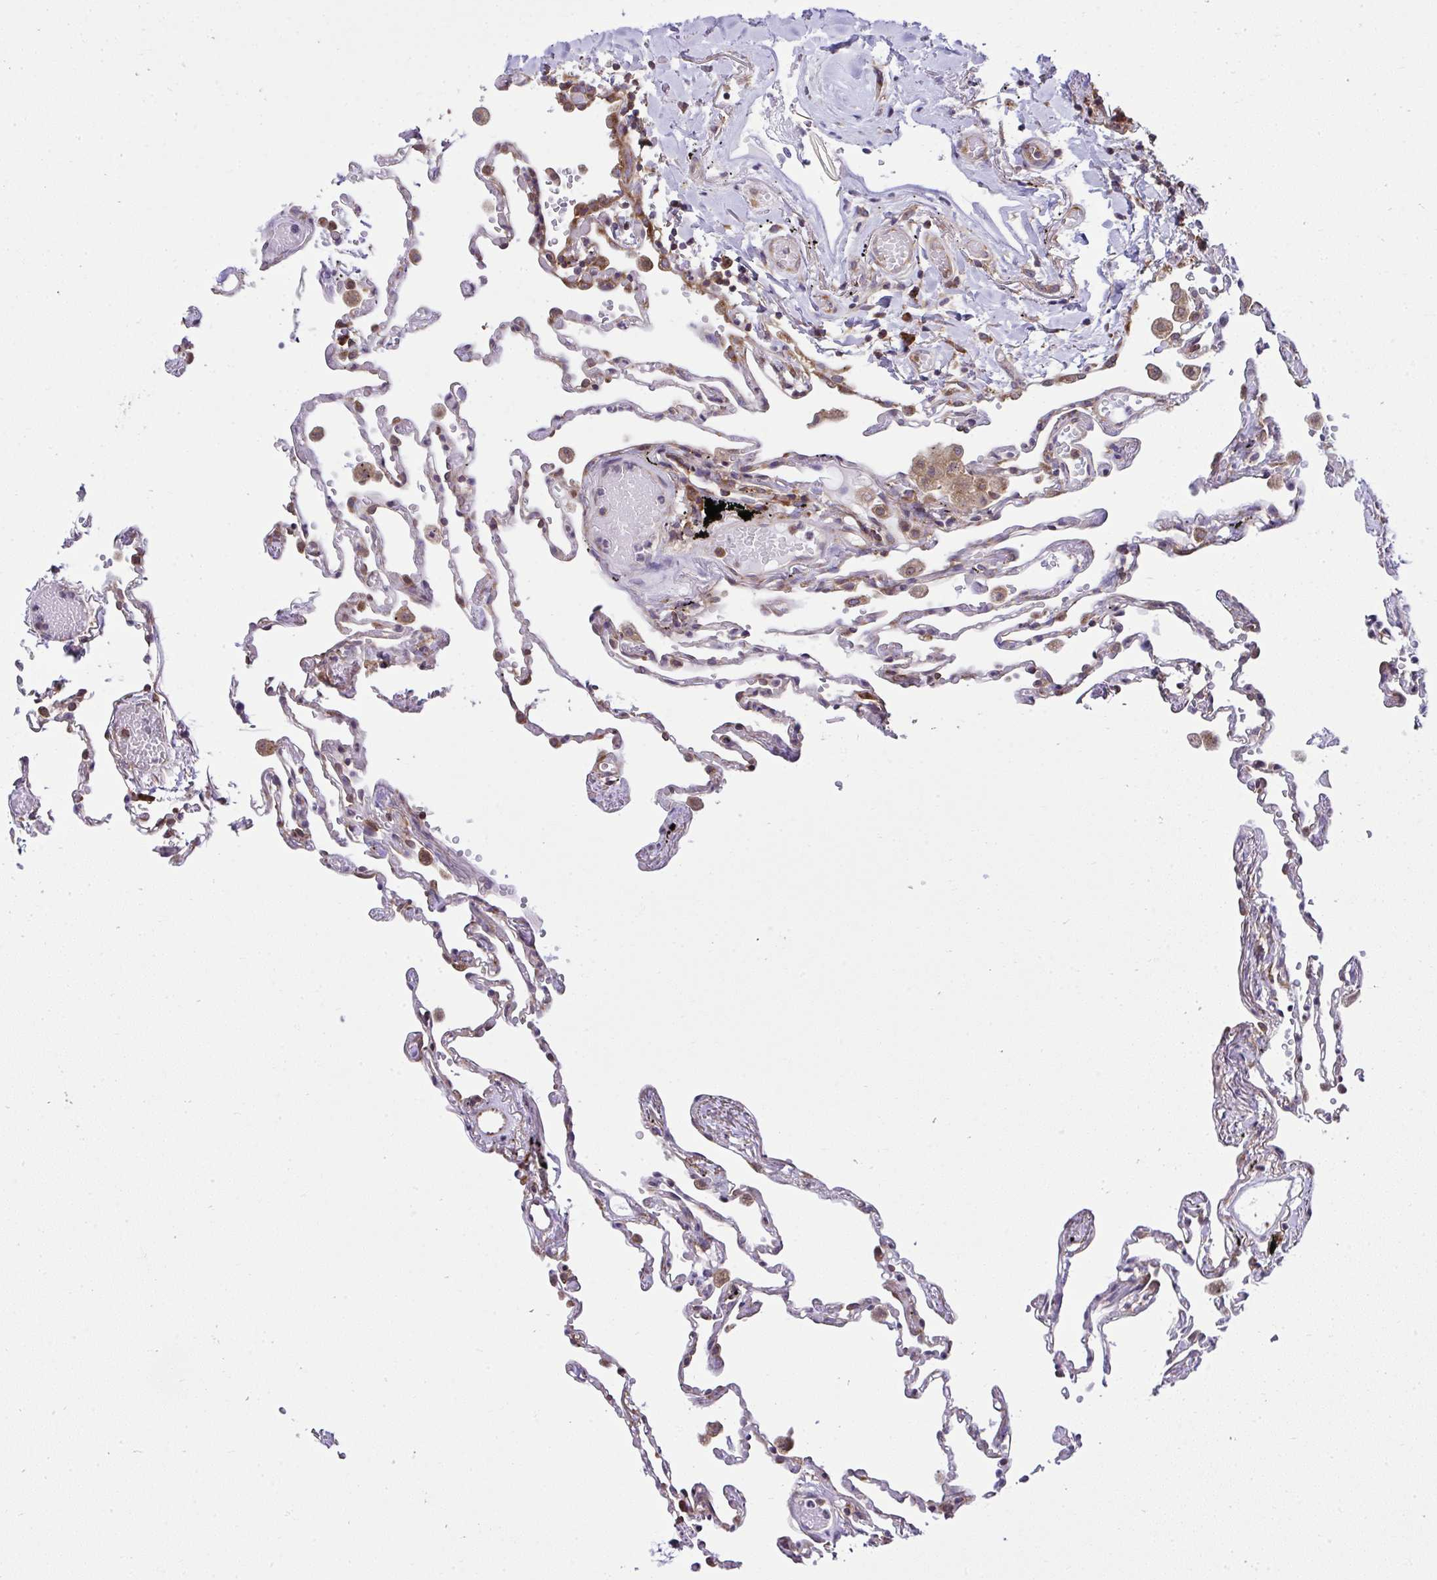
{"staining": {"intensity": "moderate", "quantity": "<25%", "location": "cytoplasmic/membranous"}, "tissue": "lung", "cell_type": "Alveolar cells", "image_type": "normal", "snomed": [{"axis": "morphology", "description": "Normal tissue, NOS"}, {"axis": "topography", "description": "Lung"}], "caption": "Protein expression analysis of normal human lung reveals moderate cytoplasmic/membranous staining in about <25% of alveolar cells.", "gene": "RPS7", "patient": {"sex": "female", "age": 67}}